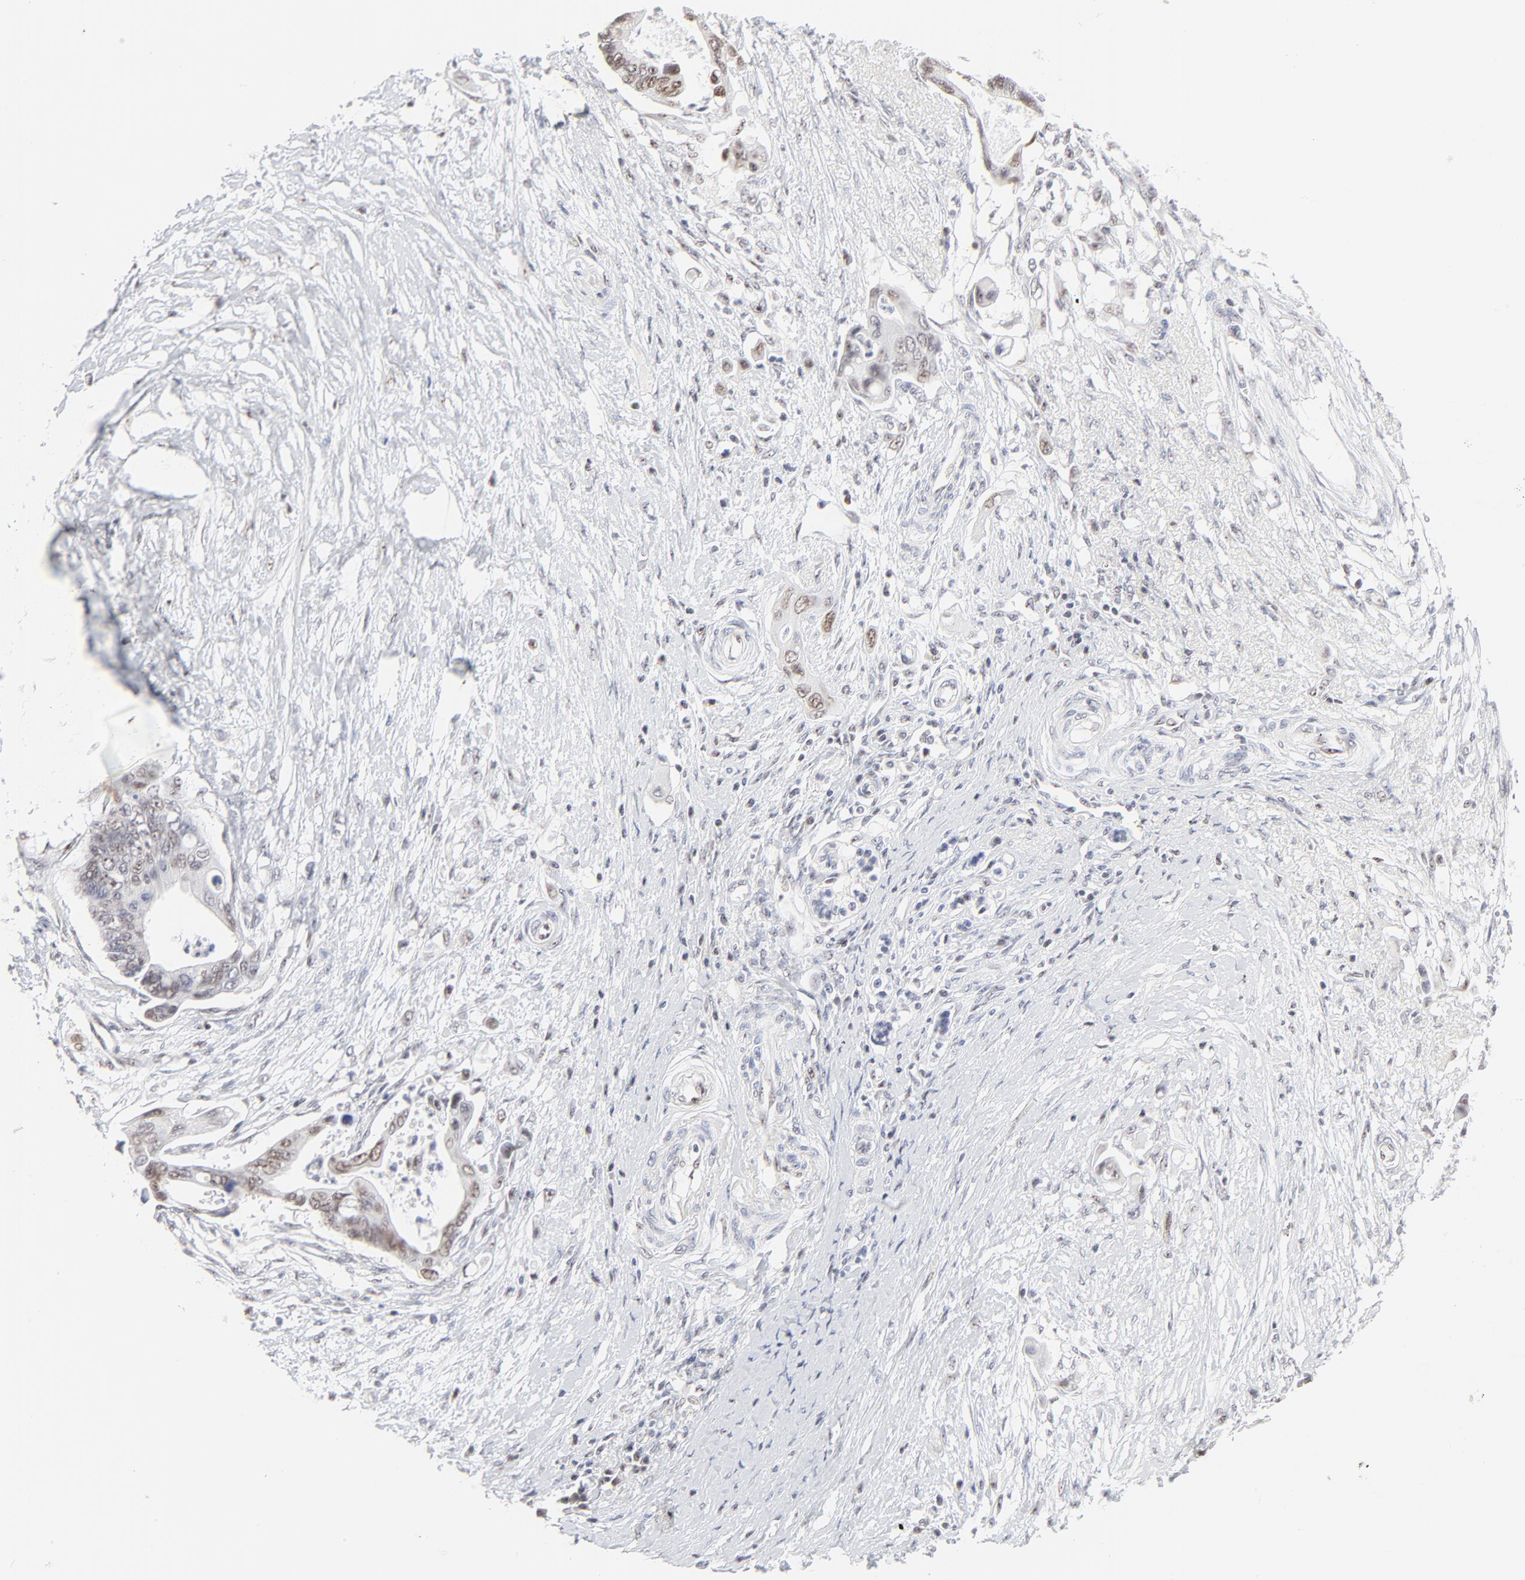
{"staining": {"intensity": "weak", "quantity": "25%-75%", "location": "nuclear"}, "tissue": "pancreatic cancer", "cell_type": "Tumor cells", "image_type": "cancer", "snomed": [{"axis": "morphology", "description": "Adenocarcinoma, NOS"}, {"axis": "topography", "description": "Pancreas"}], "caption": "Protein staining reveals weak nuclear staining in approximately 25%-75% of tumor cells in adenocarcinoma (pancreatic). The staining was performed using DAB to visualize the protein expression in brown, while the nuclei were stained in blue with hematoxylin (Magnification: 20x).", "gene": "NFIL3", "patient": {"sex": "female", "age": 70}}